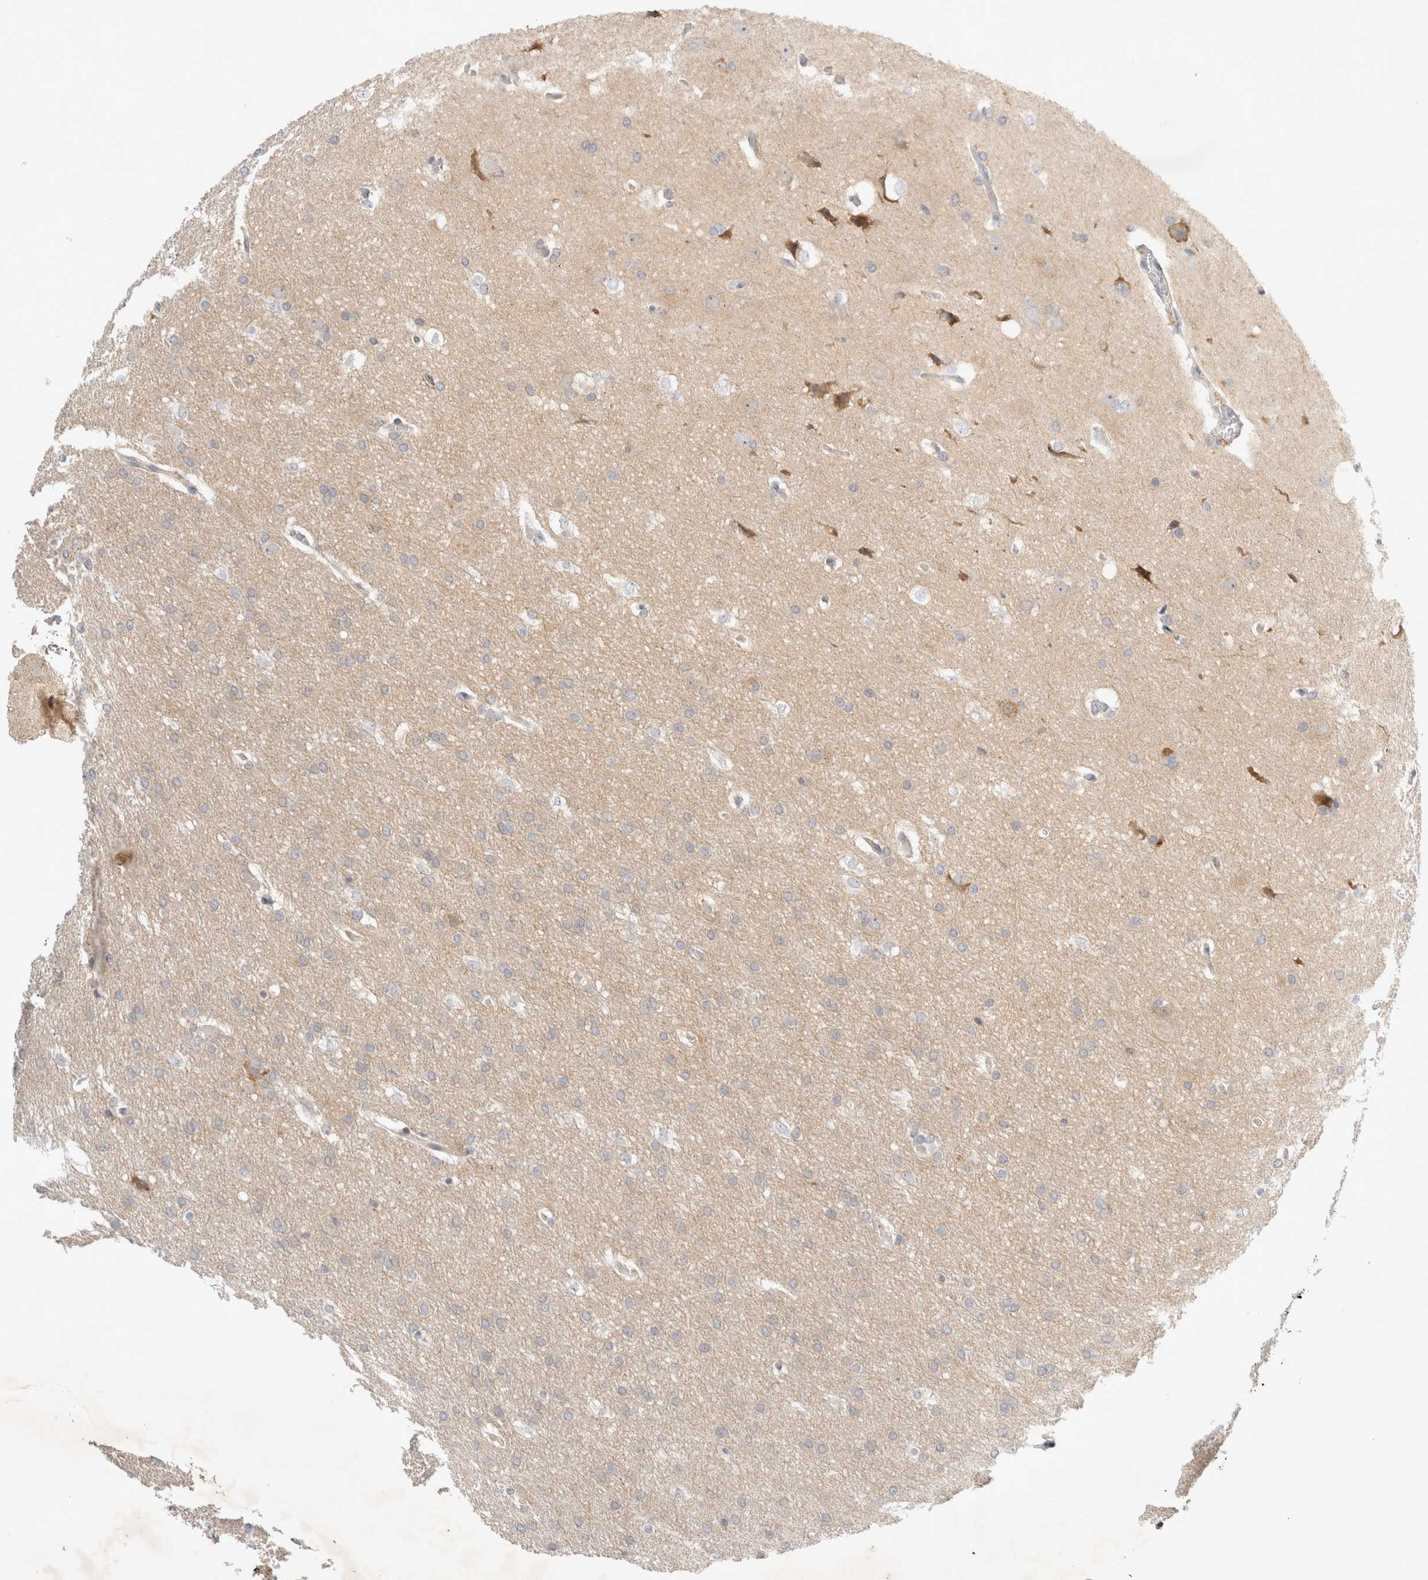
{"staining": {"intensity": "weak", "quantity": "<25%", "location": "cytoplasmic/membranous"}, "tissue": "glioma", "cell_type": "Tumor cells", "image_type": "cancer", "snomed": [{"axis": "morphology", "description": "Glioma, malignant, Low grade"}, {"axis": "topography", "description": "Brain"}], "caption": "The micrograph shows no significant staining in tumor cells of malignant glioma (low-grade).", "gene": "NEDD4L", "patient": {"sex": "female", "age": 37}}